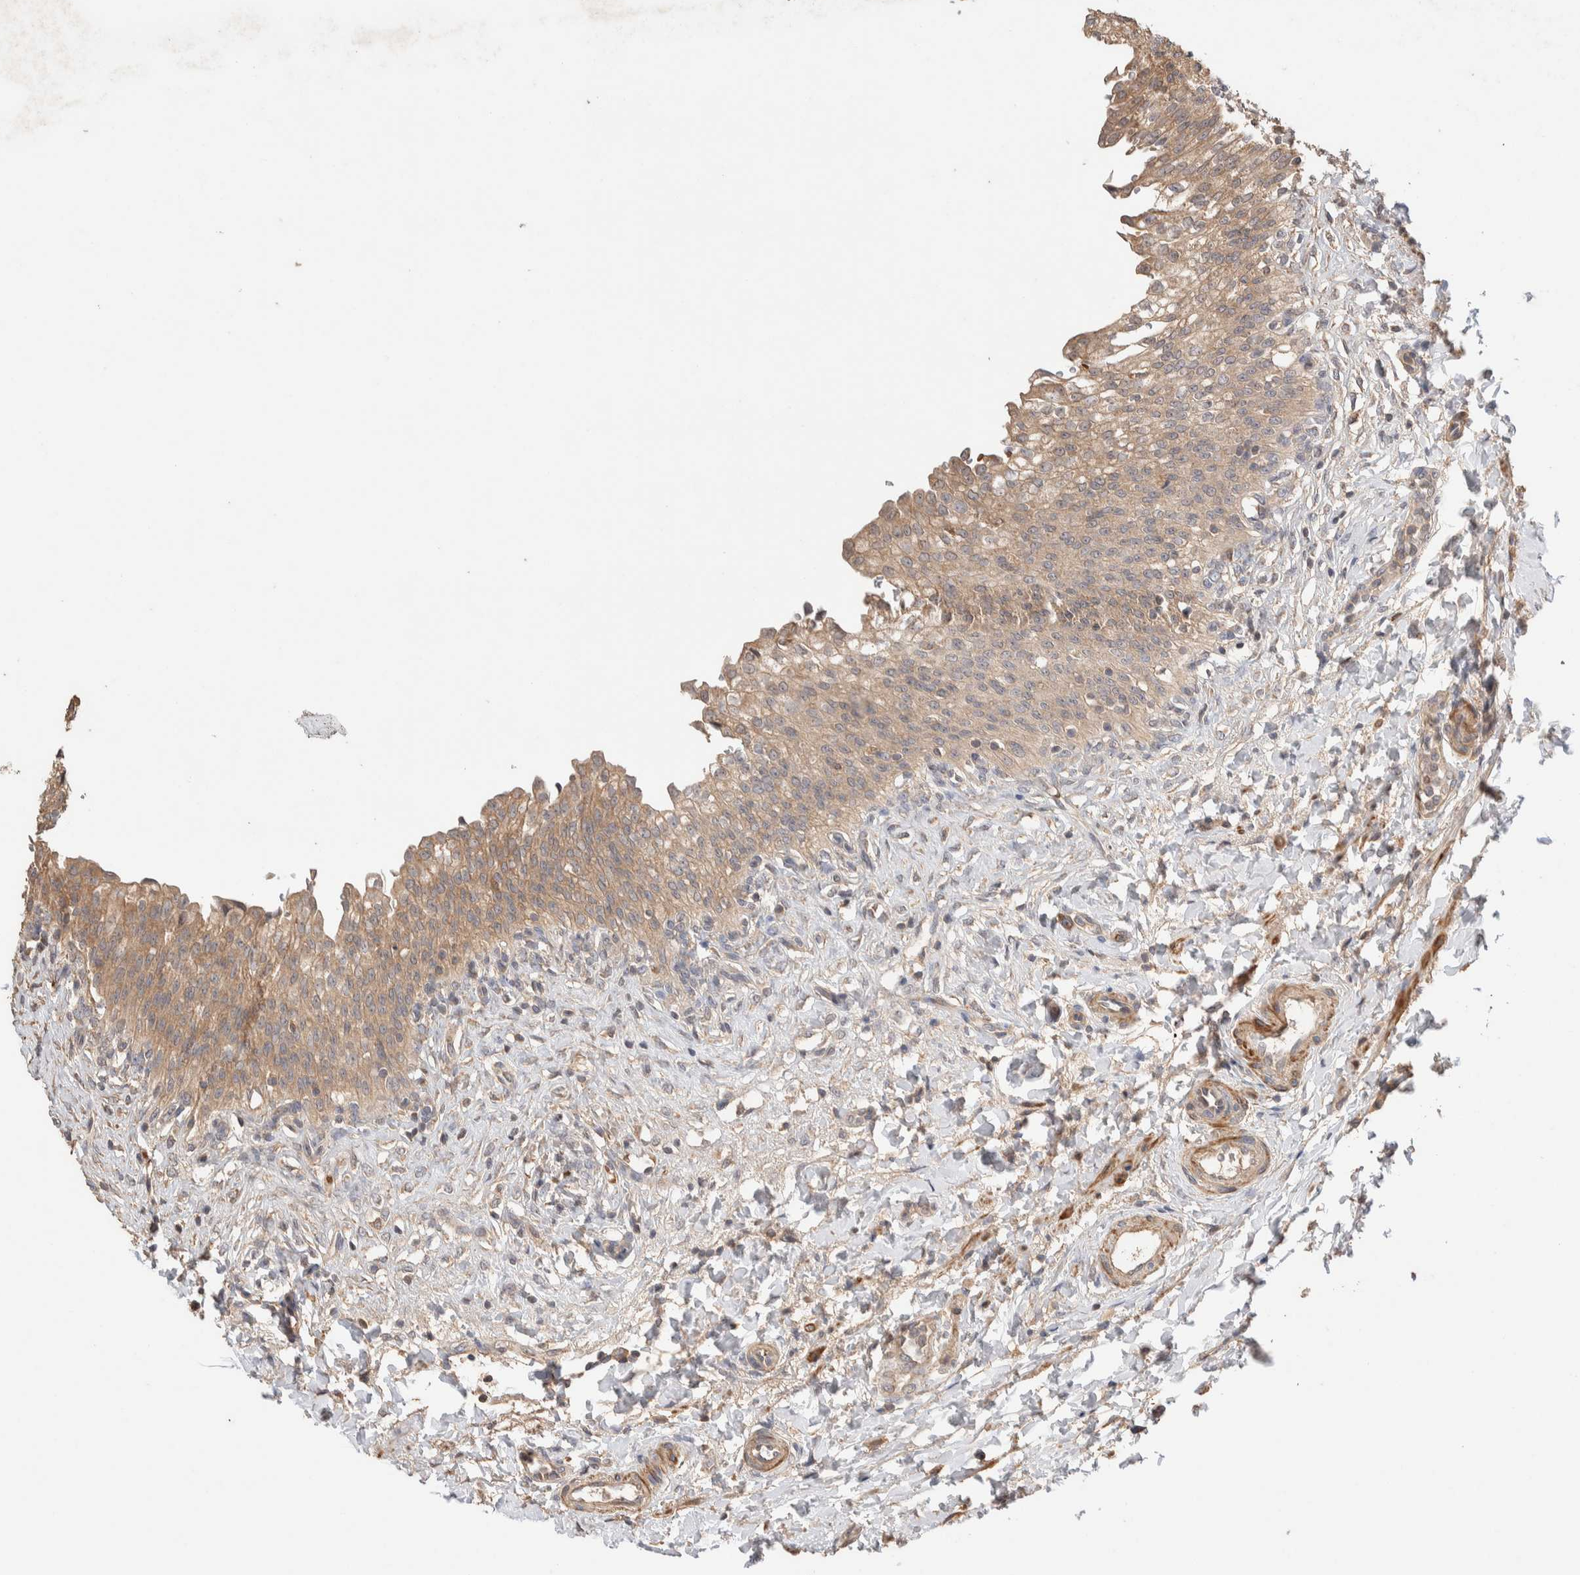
{"staining": {"intensity": "moderate", "quantity": ">75%", "location": "cytoplasmic/membranous"}, "tissue": "urinary bladder", "cell_type": "Urothelial cells", "image_type": "normal", "snomed": [{"axis": "morphology", "description": "Urothelial carcinoma, High grade"}, {"axis": "topography", "description": "Urinary bladder"}], "caption": "A brown stain labels moderate cytoplasmic/membranous positivity of a protein in urothelial cells of normal urinary bladder.", "gene": "WDR91", "patient": {"sex": "male", "age": 46}}